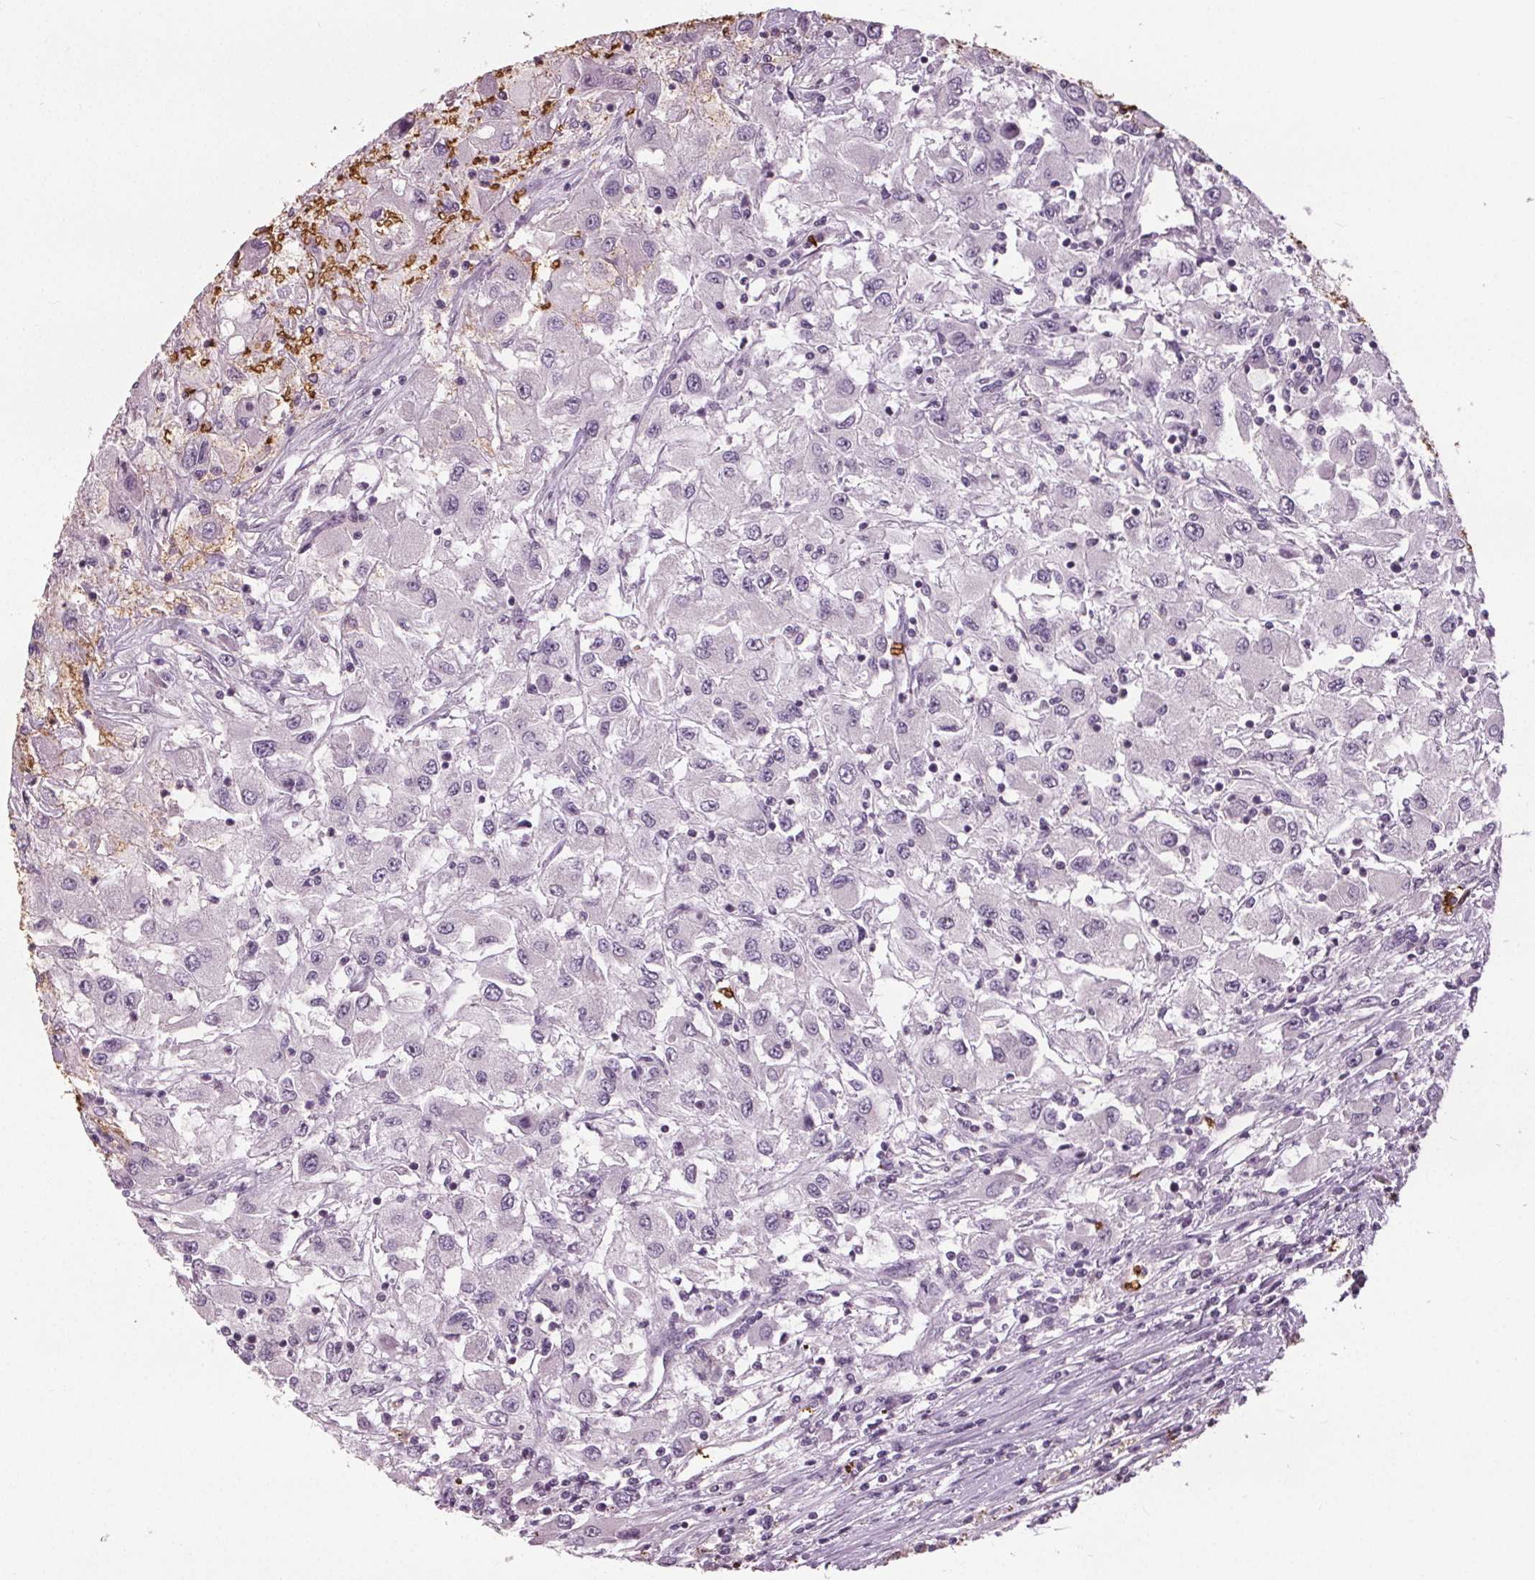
{"staining": {"intensity": "negative", "quantity": "none", "location": "none"}, "tissue": "renal cancer", "cell_type": "Tumor cells", "image_type": "cancer", "snomed": [{"axis": "morphology", "description": "Adenocarcinoma, NOS"}, {"axis": "topography", "description": "Kidney"}], "caption": "This is a photomicrograph of immunohistochemistry (IHC) staining of renal adenocarcinoma, which shows no positivity in tumor cells. The staining is performed using DAB (3,3'-diaminobenzidine) brown chromogen with nuclei counter-stained in using hematoxylin.", "gene": "SLC4A1", "patient": {"sex": "female", "age": 67}}